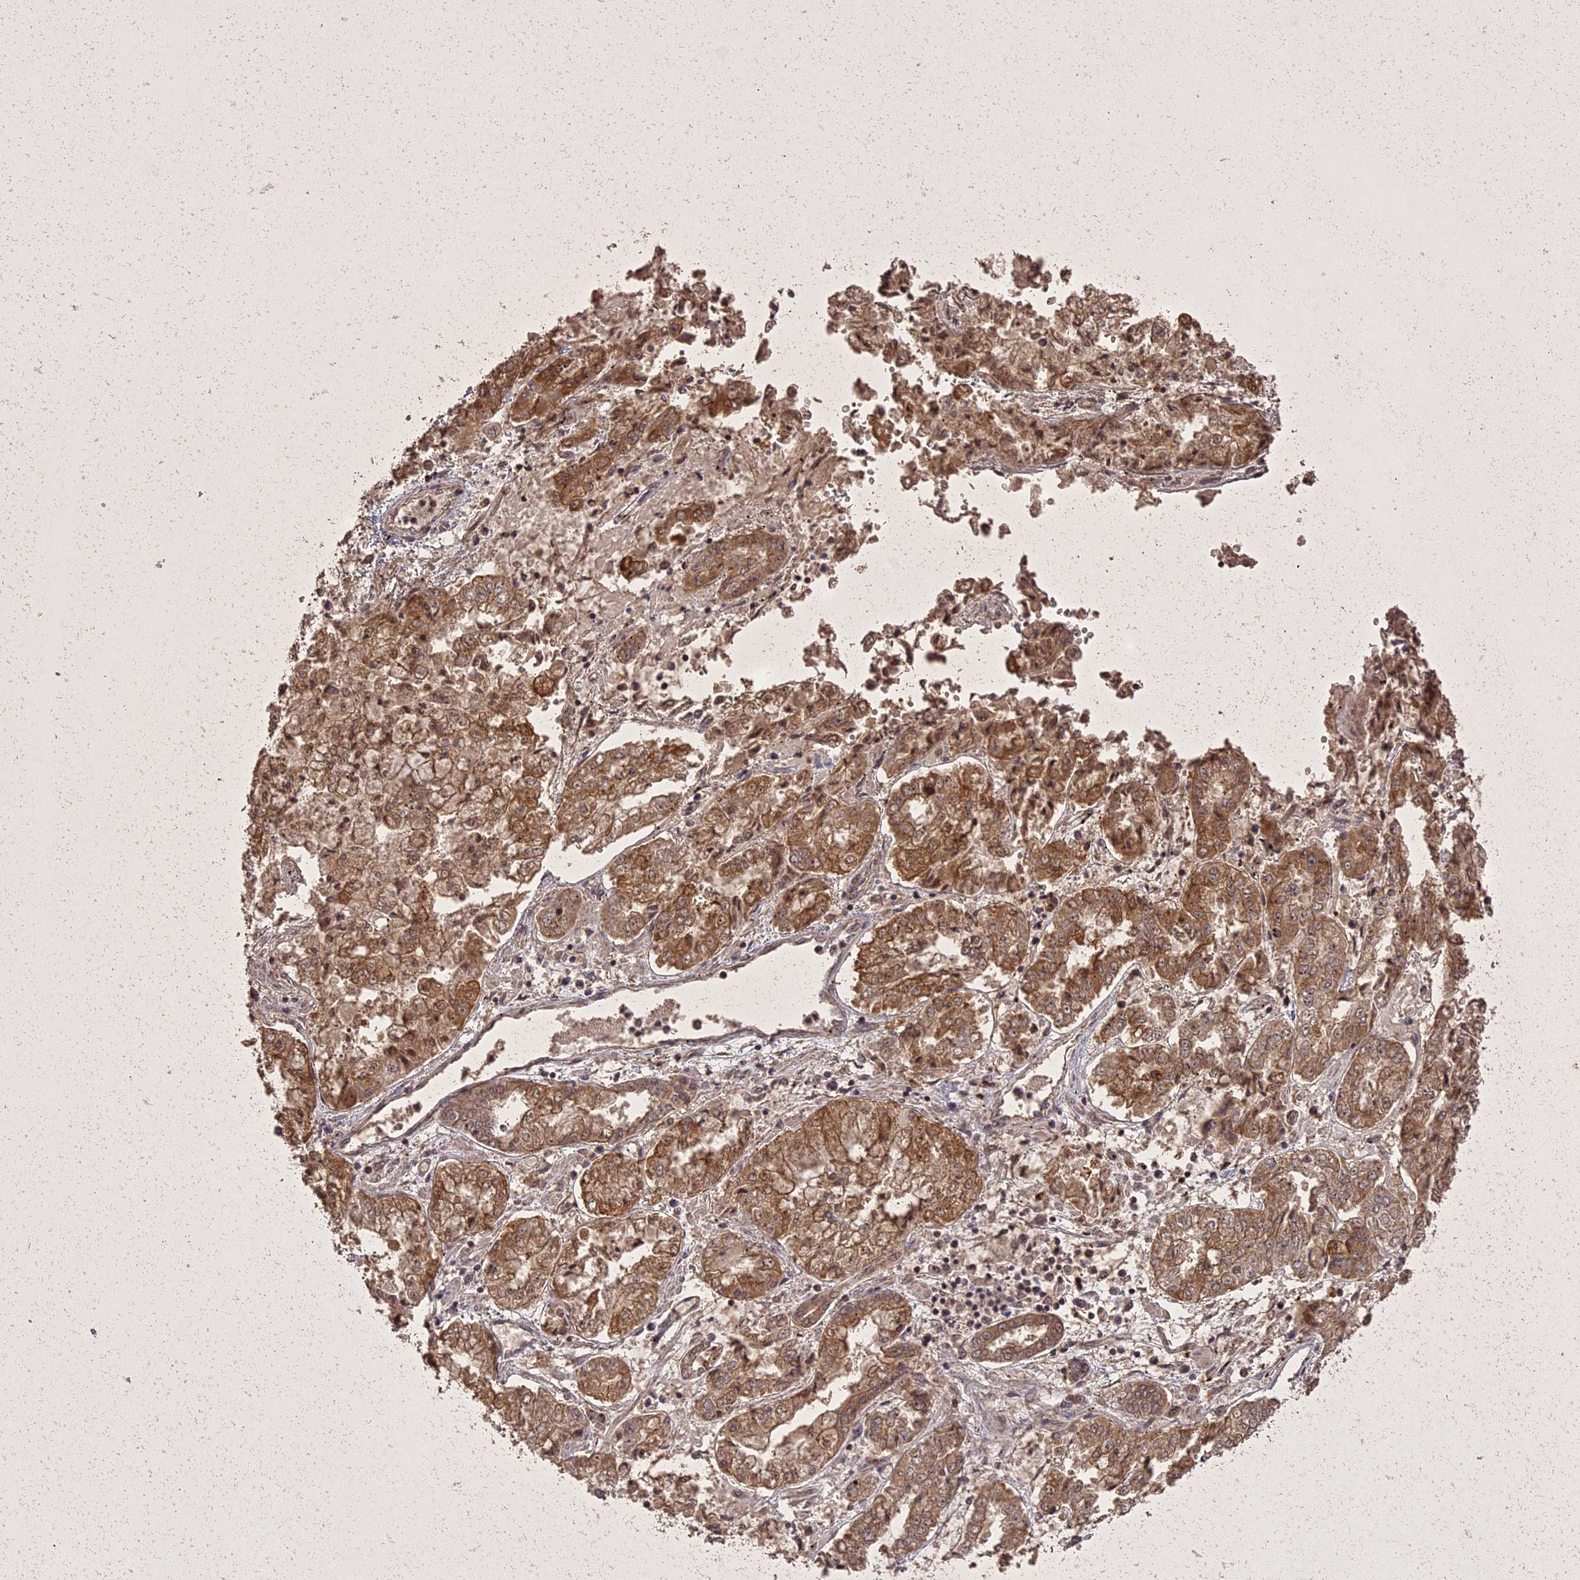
{"staining": {"intensity": "moderate", "quantity": ">75%", "location": "cytoplasmic/membranous"}, "tissue": "stomach cancer", "cell_type": "Tumor cells", "image_type": "cancer", "snomed": [{"axis": "morphology", "description": "Adenocarcinoma, NOS"}, {"axis": "topography", "description": "Stomach"}], "caption": "Brown immunohistochemical staining in stomach cancer shows moderate cytoplasmic/membranous staining in about >75% of tumor cells.", "gene": "ING5", "patient": {"sex": "male", "age": 76}}